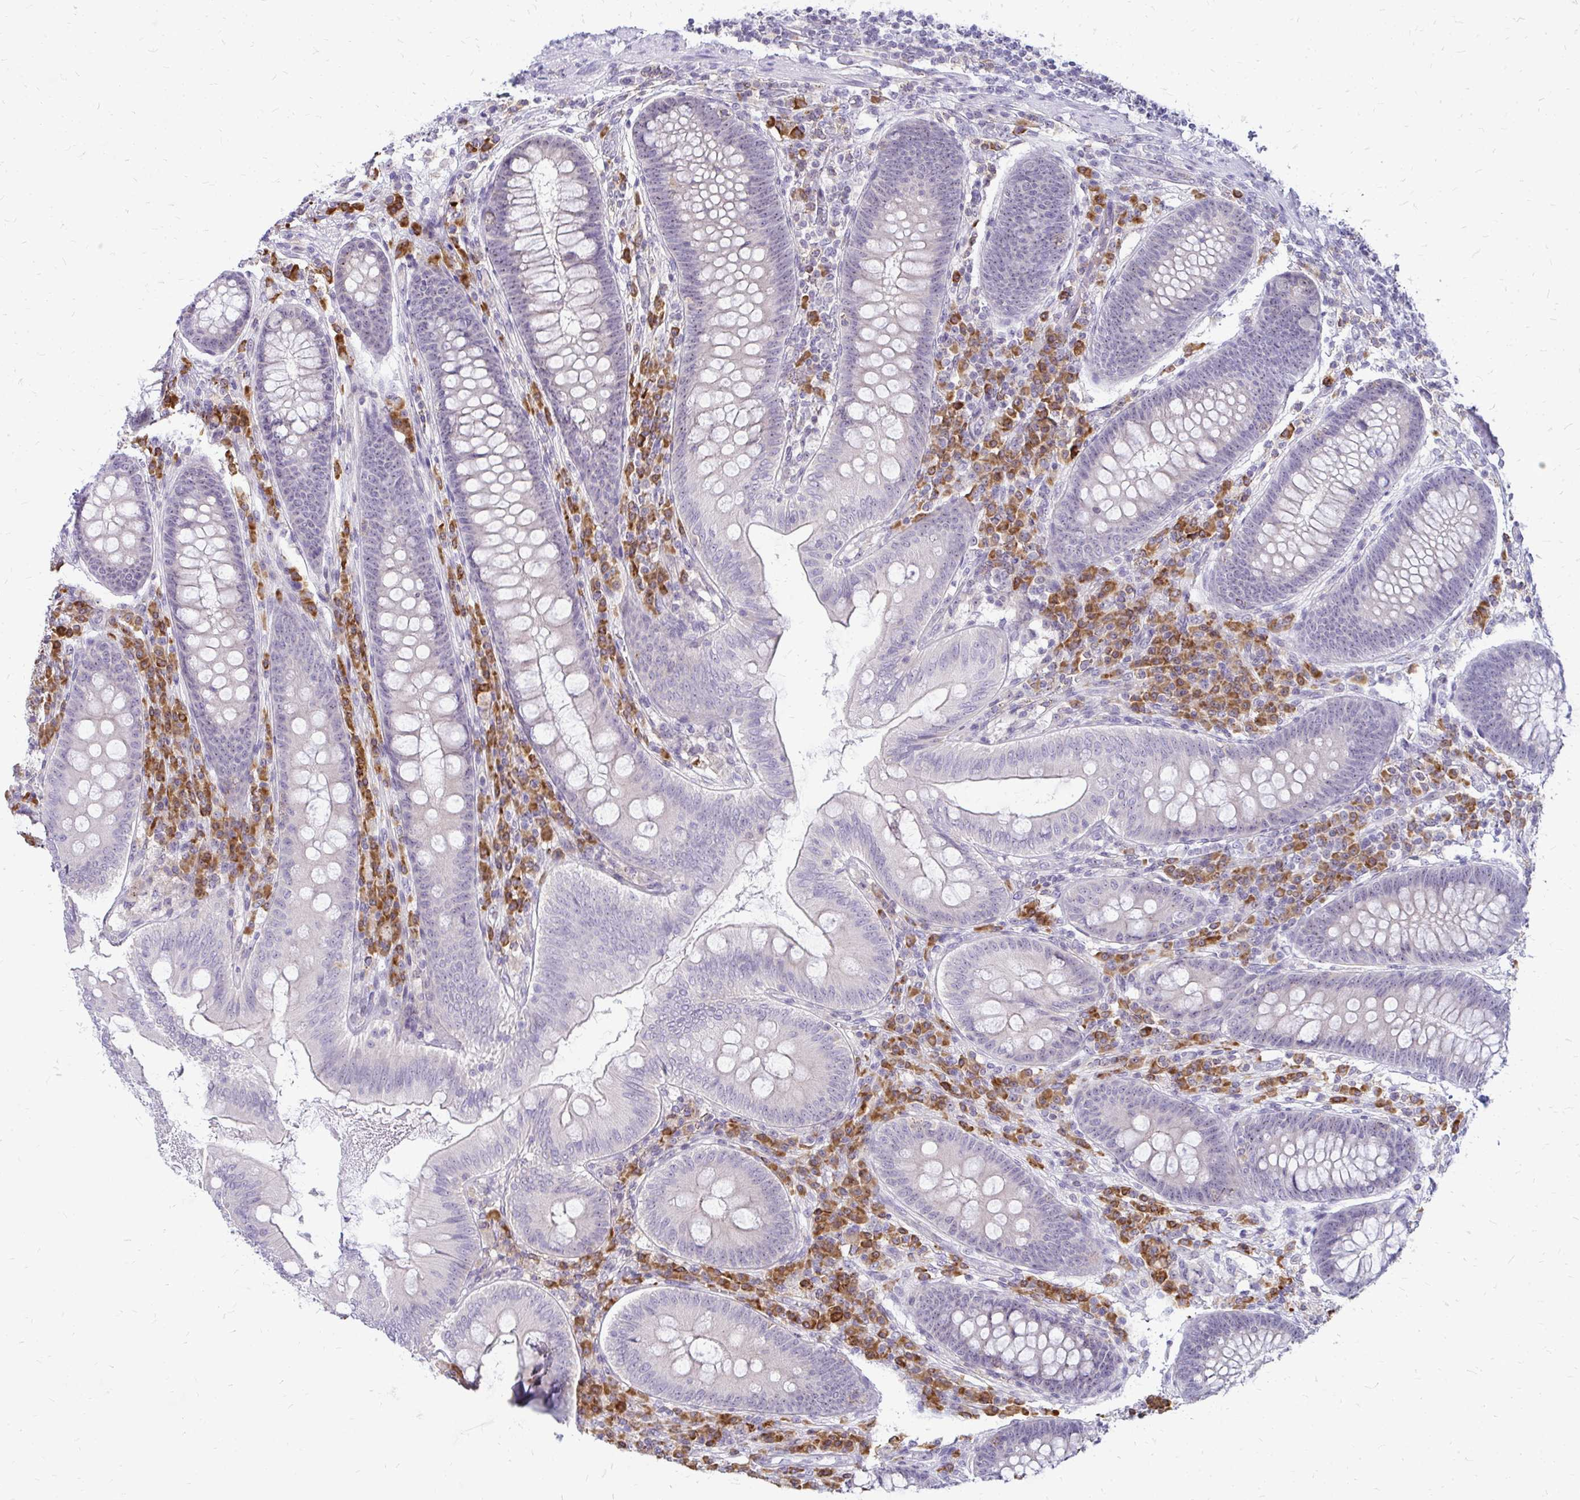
{"staining": {"intensity": "weak", "quantity": "<25%", "location": "nuclear"}, "tissue": "appendix", "cell_type": "Glandular cells", "image_type": "normal", "snomed": [{"axis": "morphology", "description": "Normal tissue, NOS"}, {"axis": "topography", "description": "Appendix"}], "caption": "This is an IHC micrograph of normal human appendix. There is no staining in glandular cells.", "gene": "FAM9A", "patient": {"sex": "male", "age": 71}}